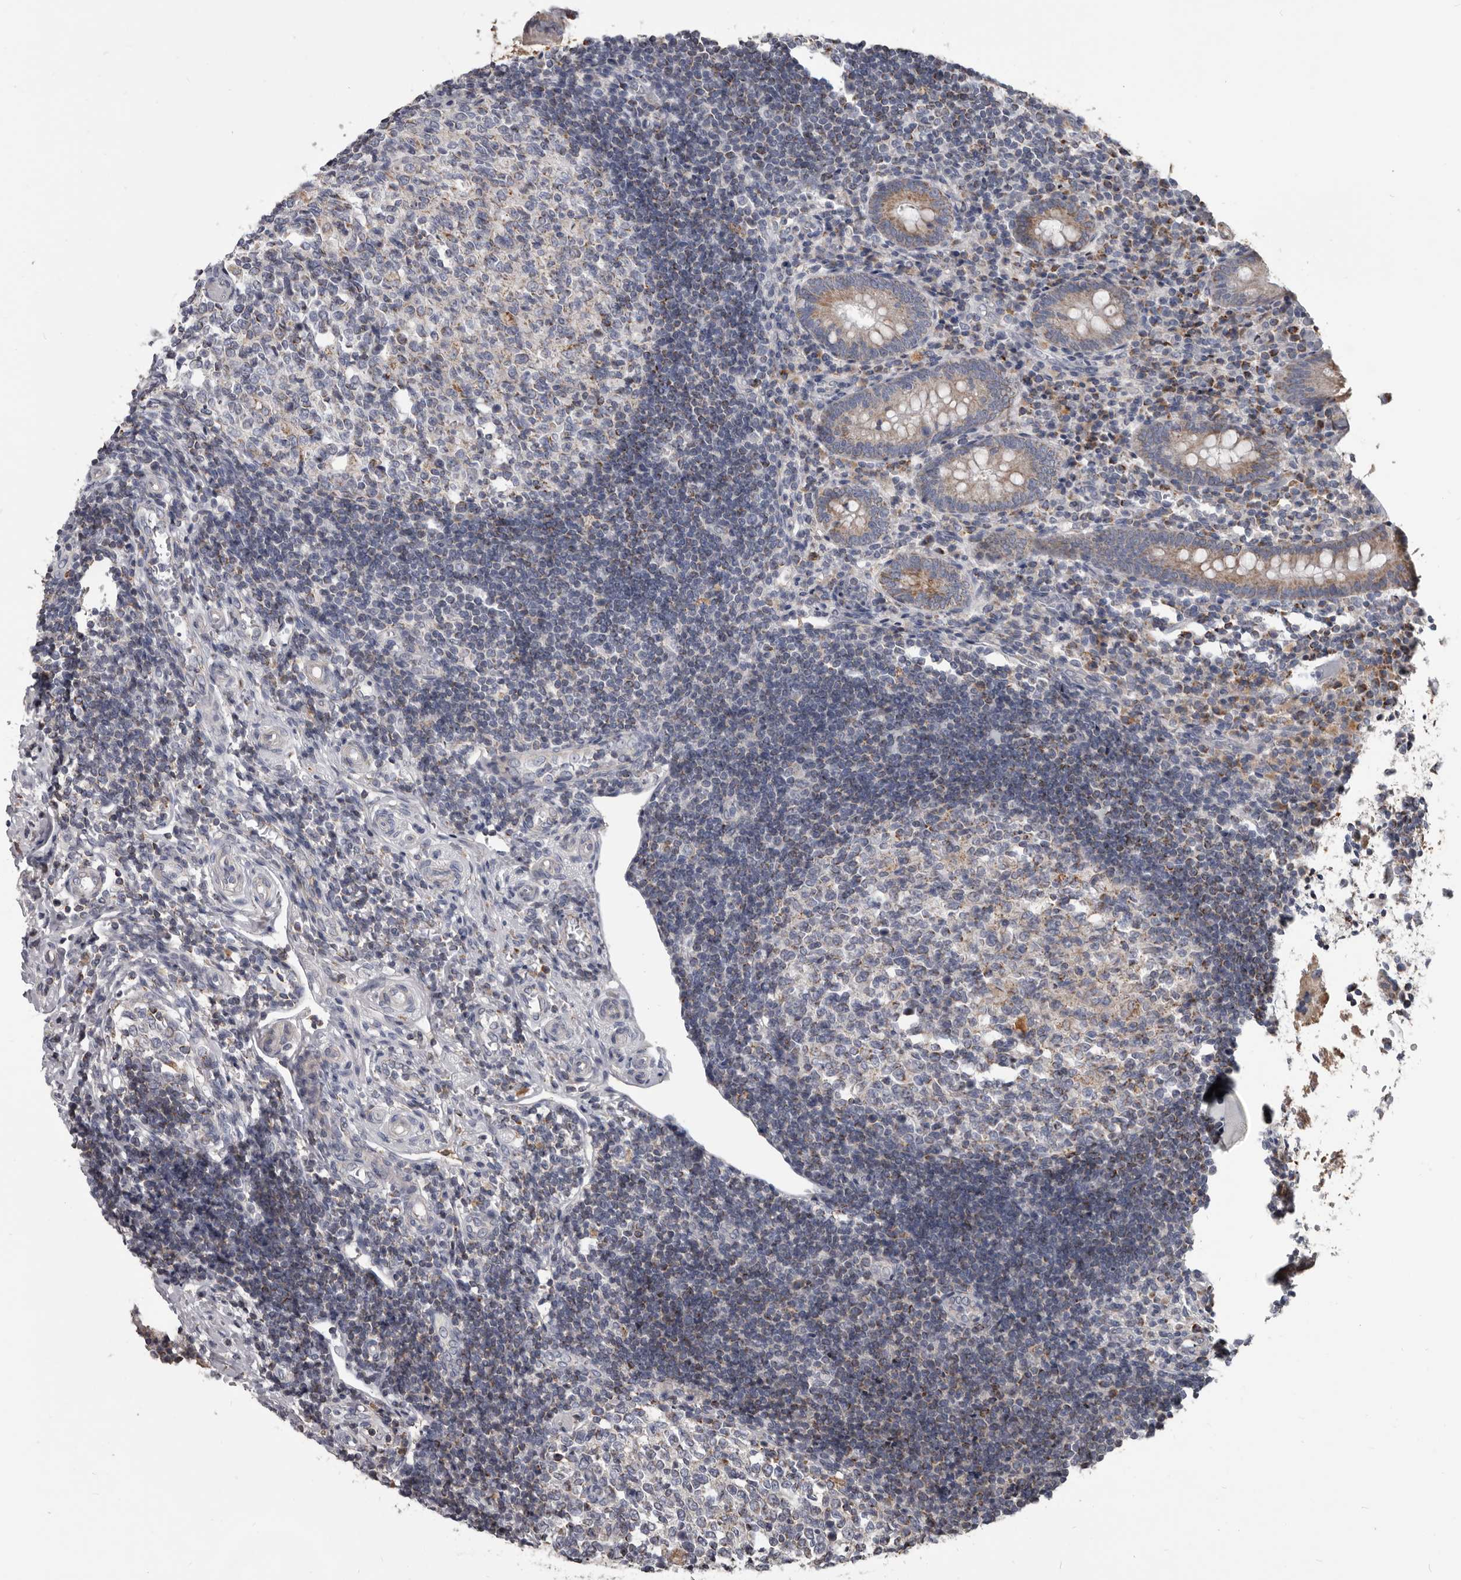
{"staining": {"intensity": "weak", "quantity": "25%-75%", "location": "cytoplasmic/membranous"}, "tissue": "appendix", "cell_type": "Glandular cells", "image_type": "normal", "snomed": [{"axis": "morphology", "description": "Normal tissue, NOS"}, {"axis": "topography", "description": "Appendix"}], "caption": "Immunohistochemistry image of normal appendix: human appendix stained using immunohistochemistry (IHC) displays low levels of weak protein expression localized specifically in the cytoplasmic/membranous of glandular cells, appearing as a cytoplasmic/membranous brown color.", "gene": "ALDH5A1", "patient": {"sex": "female", "age": 17}}